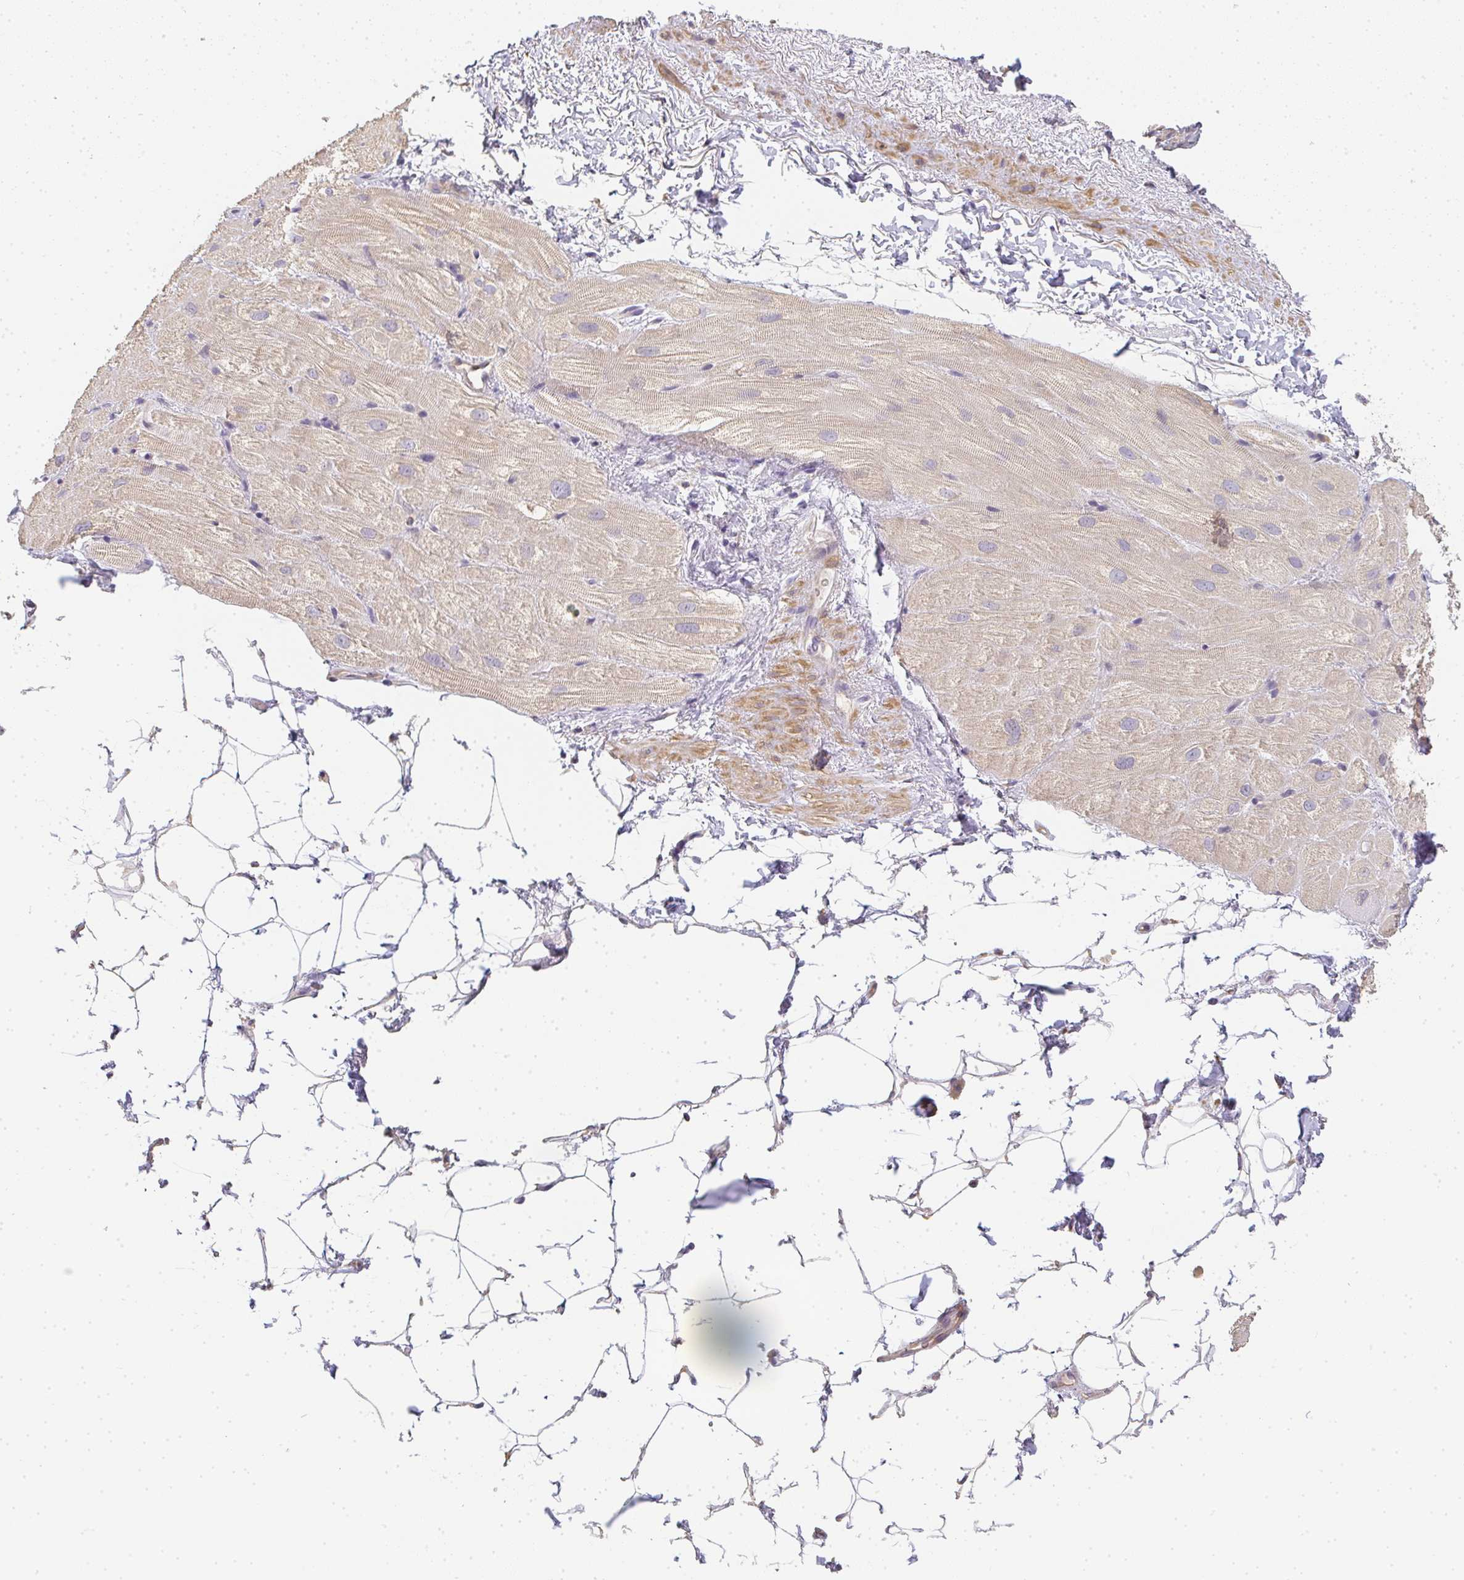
{"staining": {"intensity": "moderate", "quantity": "25%-75%", "location": "cytoplasmic/membranous"}, "tissue": "heart muscle", "cell_type": "Cardiomyocytes", "image_type": "normal", "snomed": [{"axis": "morphology", "description": "Normal tissue, NOS"}, {"axis": "topography", "description": "Heart"}], "caption": "Benign heart muscle reveals moderate cytoplasmic/membranous expression in approximately 25%-75% of cardiomyocytes, visualized by immunohistochemistry. The staining is performed using DAB (3,3'-diaminobenzidine) brown chromogen to label protein expression. The nuclei are counter-stained blue using hematoxylin.", "gene": "SLC35B3", "patient": {"sex": "male", "age": 62}}